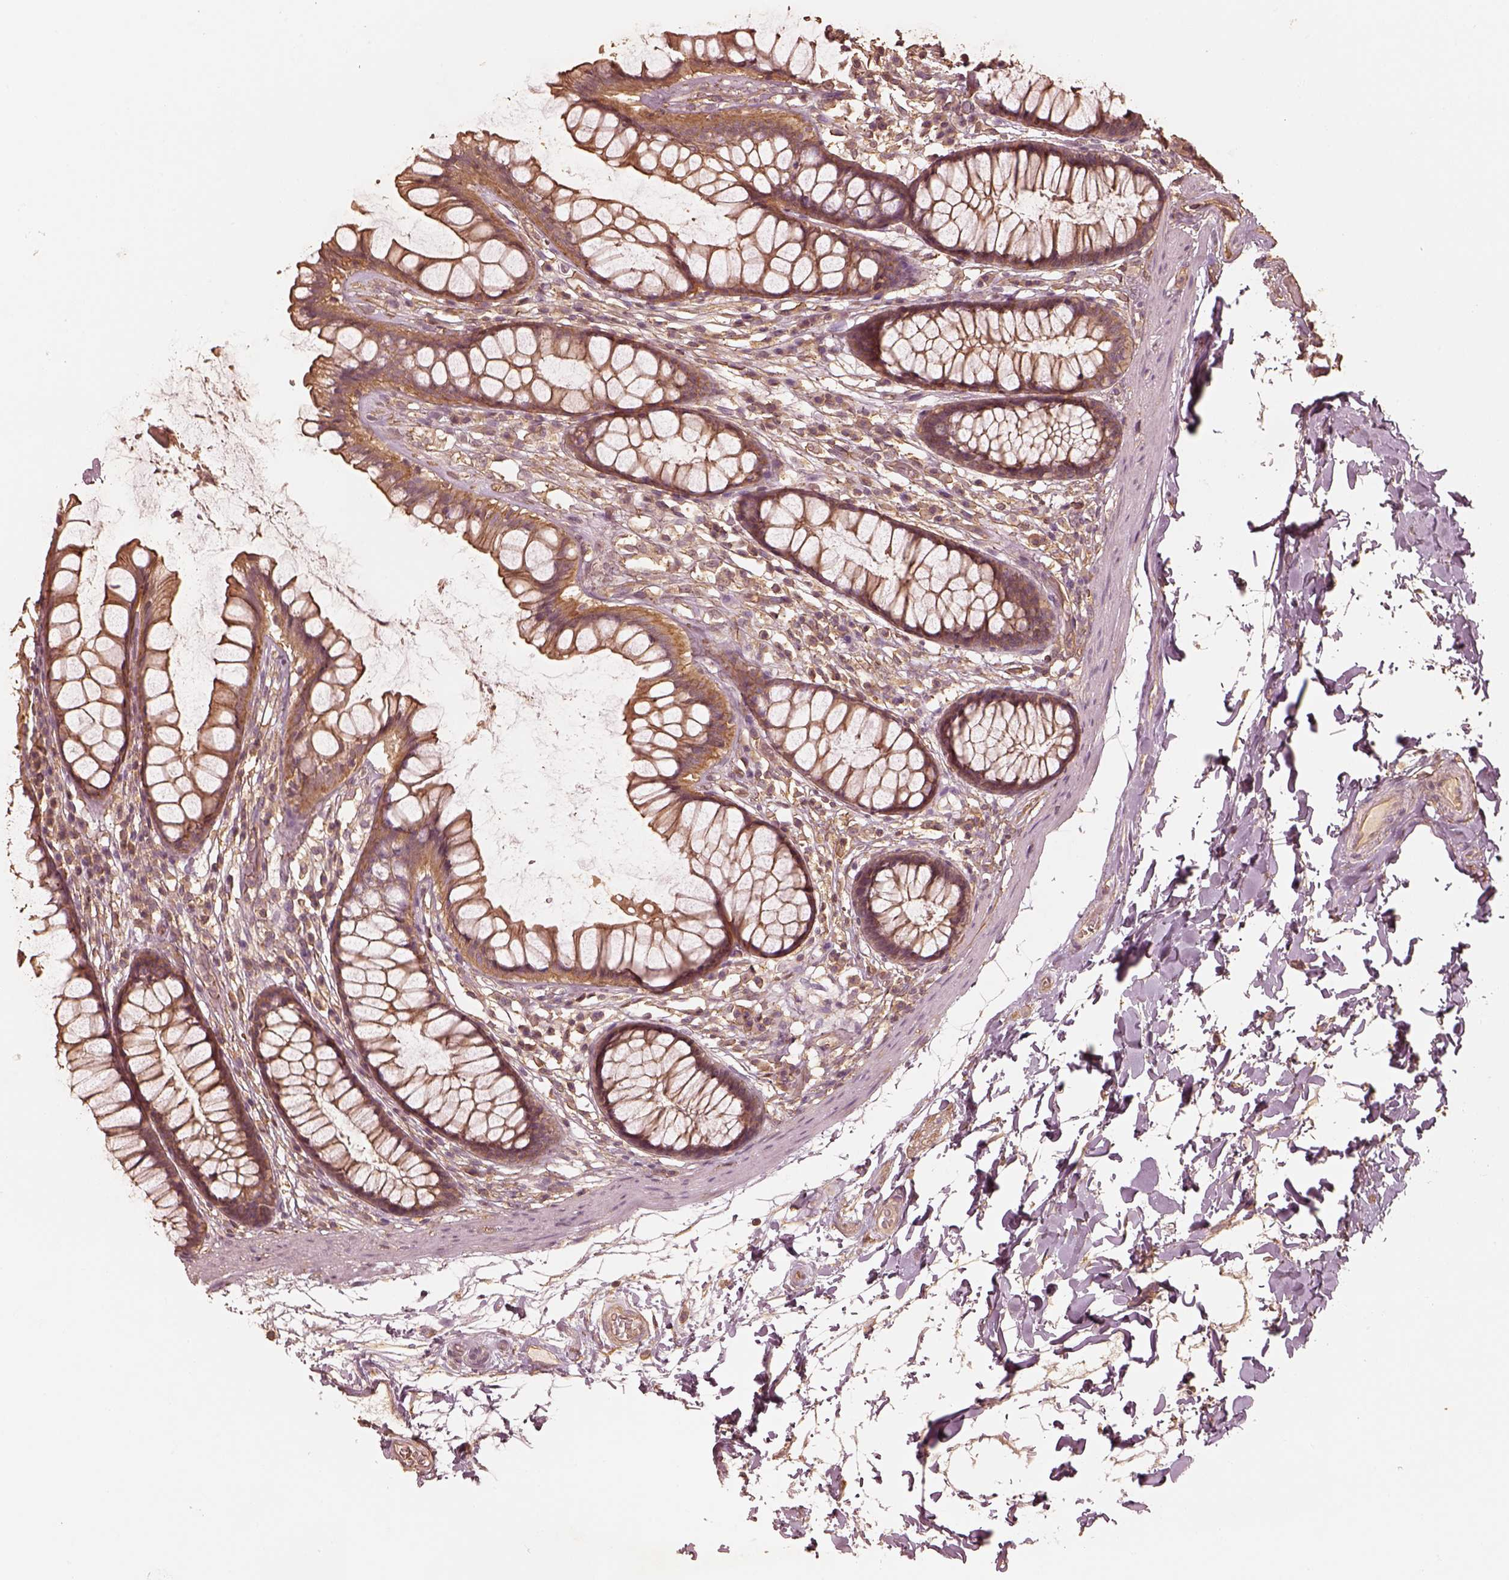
{"staining": {"intensity": "moderate", "quantity": ">75%", "location": "cytoplasmic/membranous"}, "tissue": "rectum", "cell_type": "Glandular cells", "image_type": "normal", "snomed": [{"axis": "morphology", "description": "Normal tissue, NOS"}, {"axis": "topography", "description": "Rectum"}], "caption": "Immunohistochemistry histopathology image of normal rectum: rectum stained using immunohistochemistry exhibits medium levels of moderate protein expression localized specifically in the cytoplasmic/membranous of glandular cells, appearing as a cytoplasmic/membranous brown color.", "gene": "WDR7", "patient": {"sex": "male", "age": 72}}